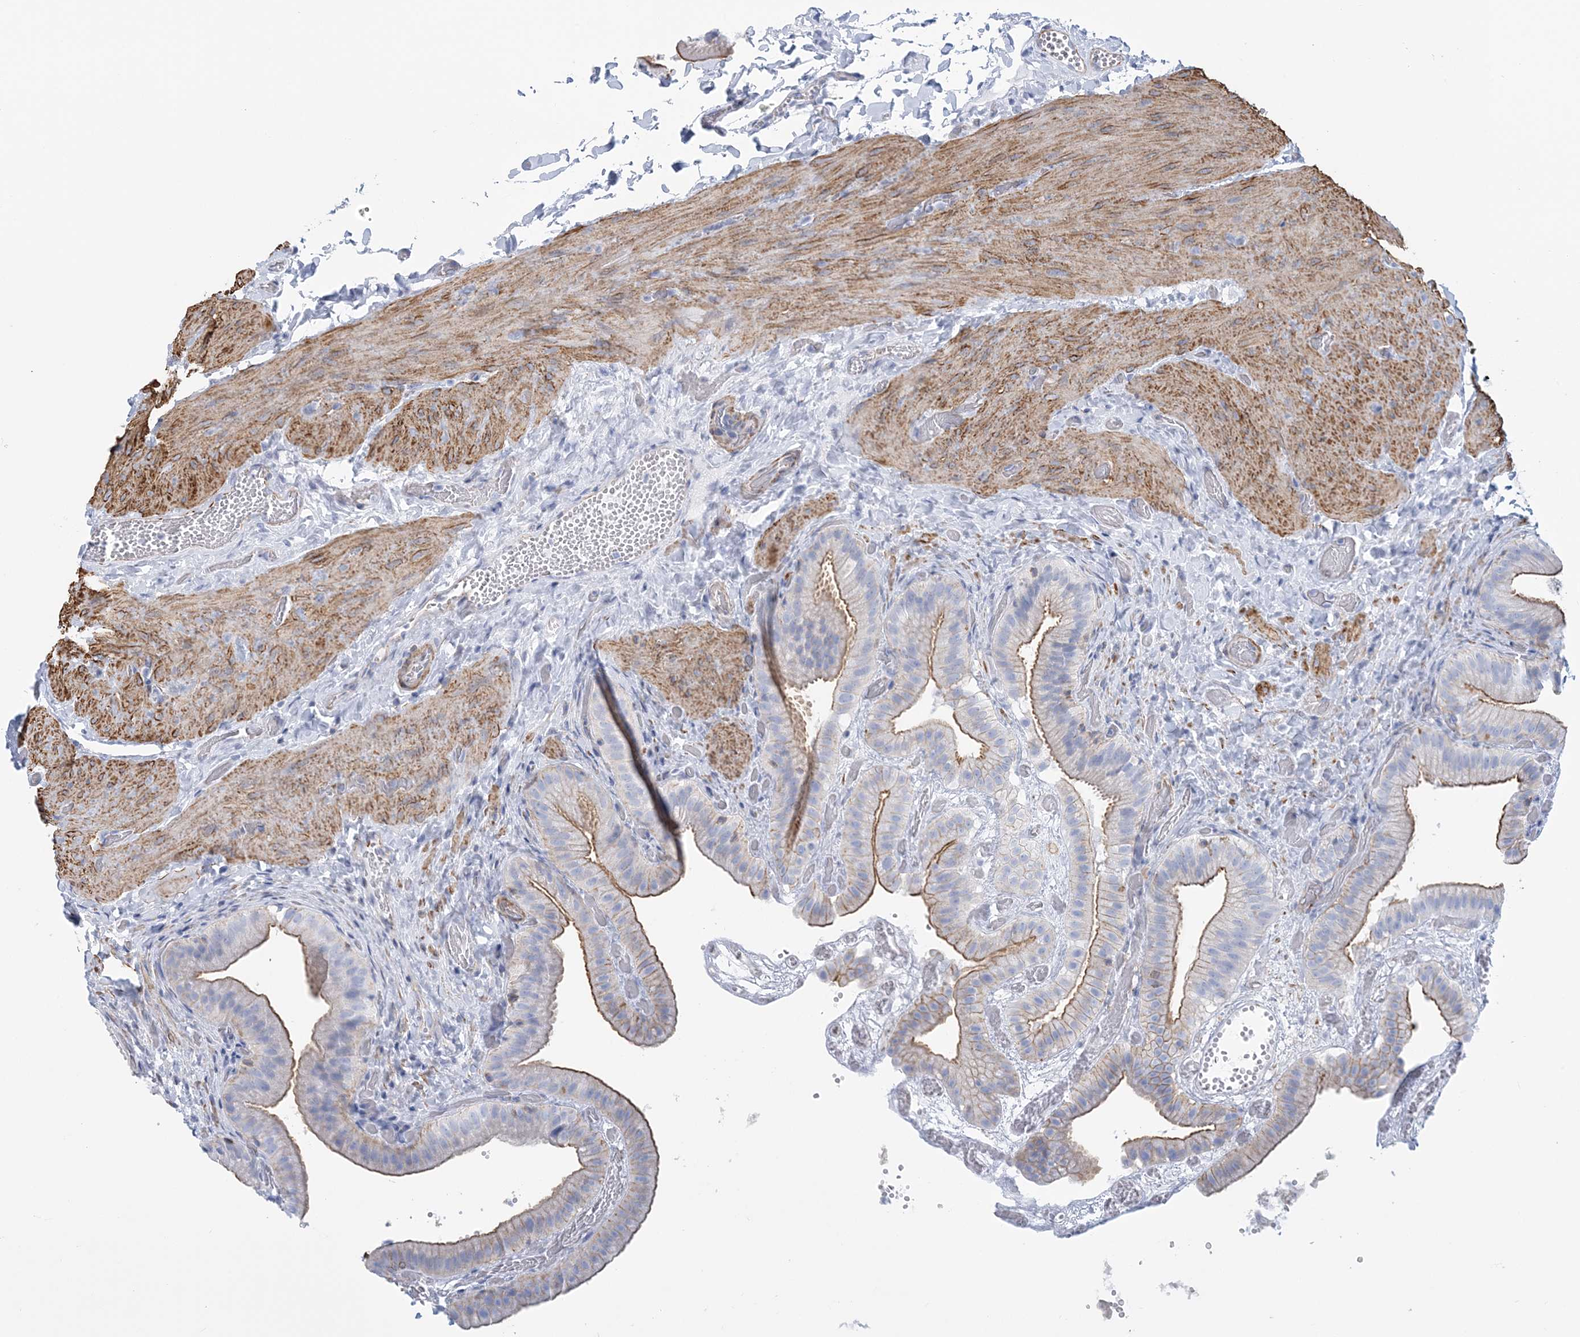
{"staining": {"intensity": "moderate", "quantity": "25%-75%", "location": "cytoplasmic/membranous"}, "tissue": "gallbladder", "cell_type": "Glandular cells", "image_type": "normal", "snomed": [{"axis": "morphology", "description": "Normal tissue, NOS"}, {"axis": "topography", "description": "Gallbladder"}], "caption": "Brown immunohistochemical staining in unremarkable gallbladder demonstrates moderate cytoplasmic/membranous expression in approximately 25%-75% of glandular cells.", "gene": "C11orf21", "patient": {"sex": "female", "age": 64}}